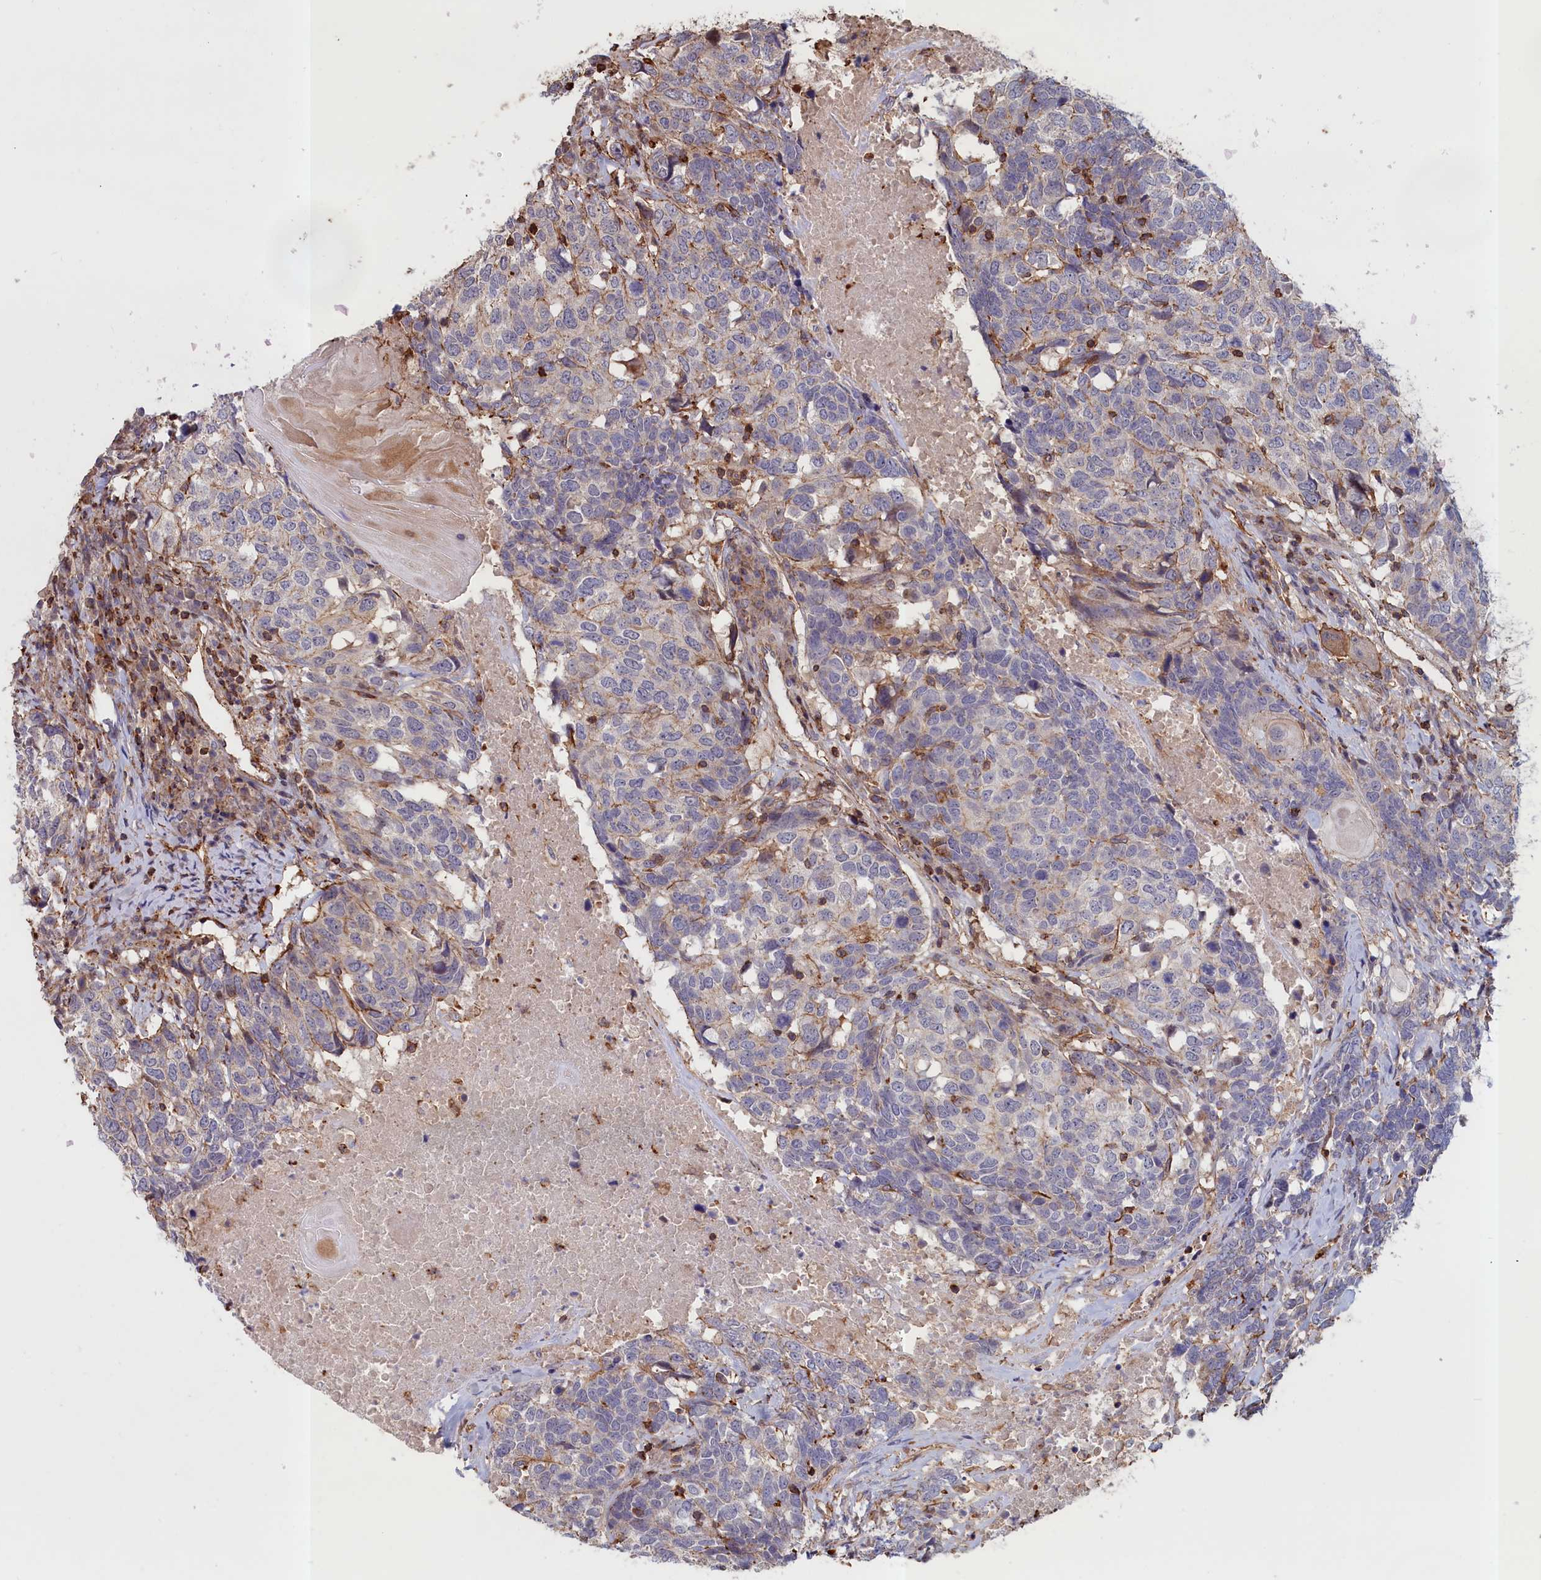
{"staining": {"intensity": "weak", "quantity": "<25%", "location": "cytoplasmic/membranous"}, "tissue": "head and neck cancer", "cell_type": "Tumor cells", "image_type": "cancer", "snomed": [{"axis": "morphology", "description": "Squamous cell carcinoma, NOS"}, {"axis": "topography", "description": "Head-Neck"}], "caption": "Head and neck squamous cell carcinoma was stained to show a protein in brown. There is no significant positivity in tumor cells. Nuclei are stained in blue.", "gene": "ANKRD27", "patient": {"sex": "male", "age": 66}}